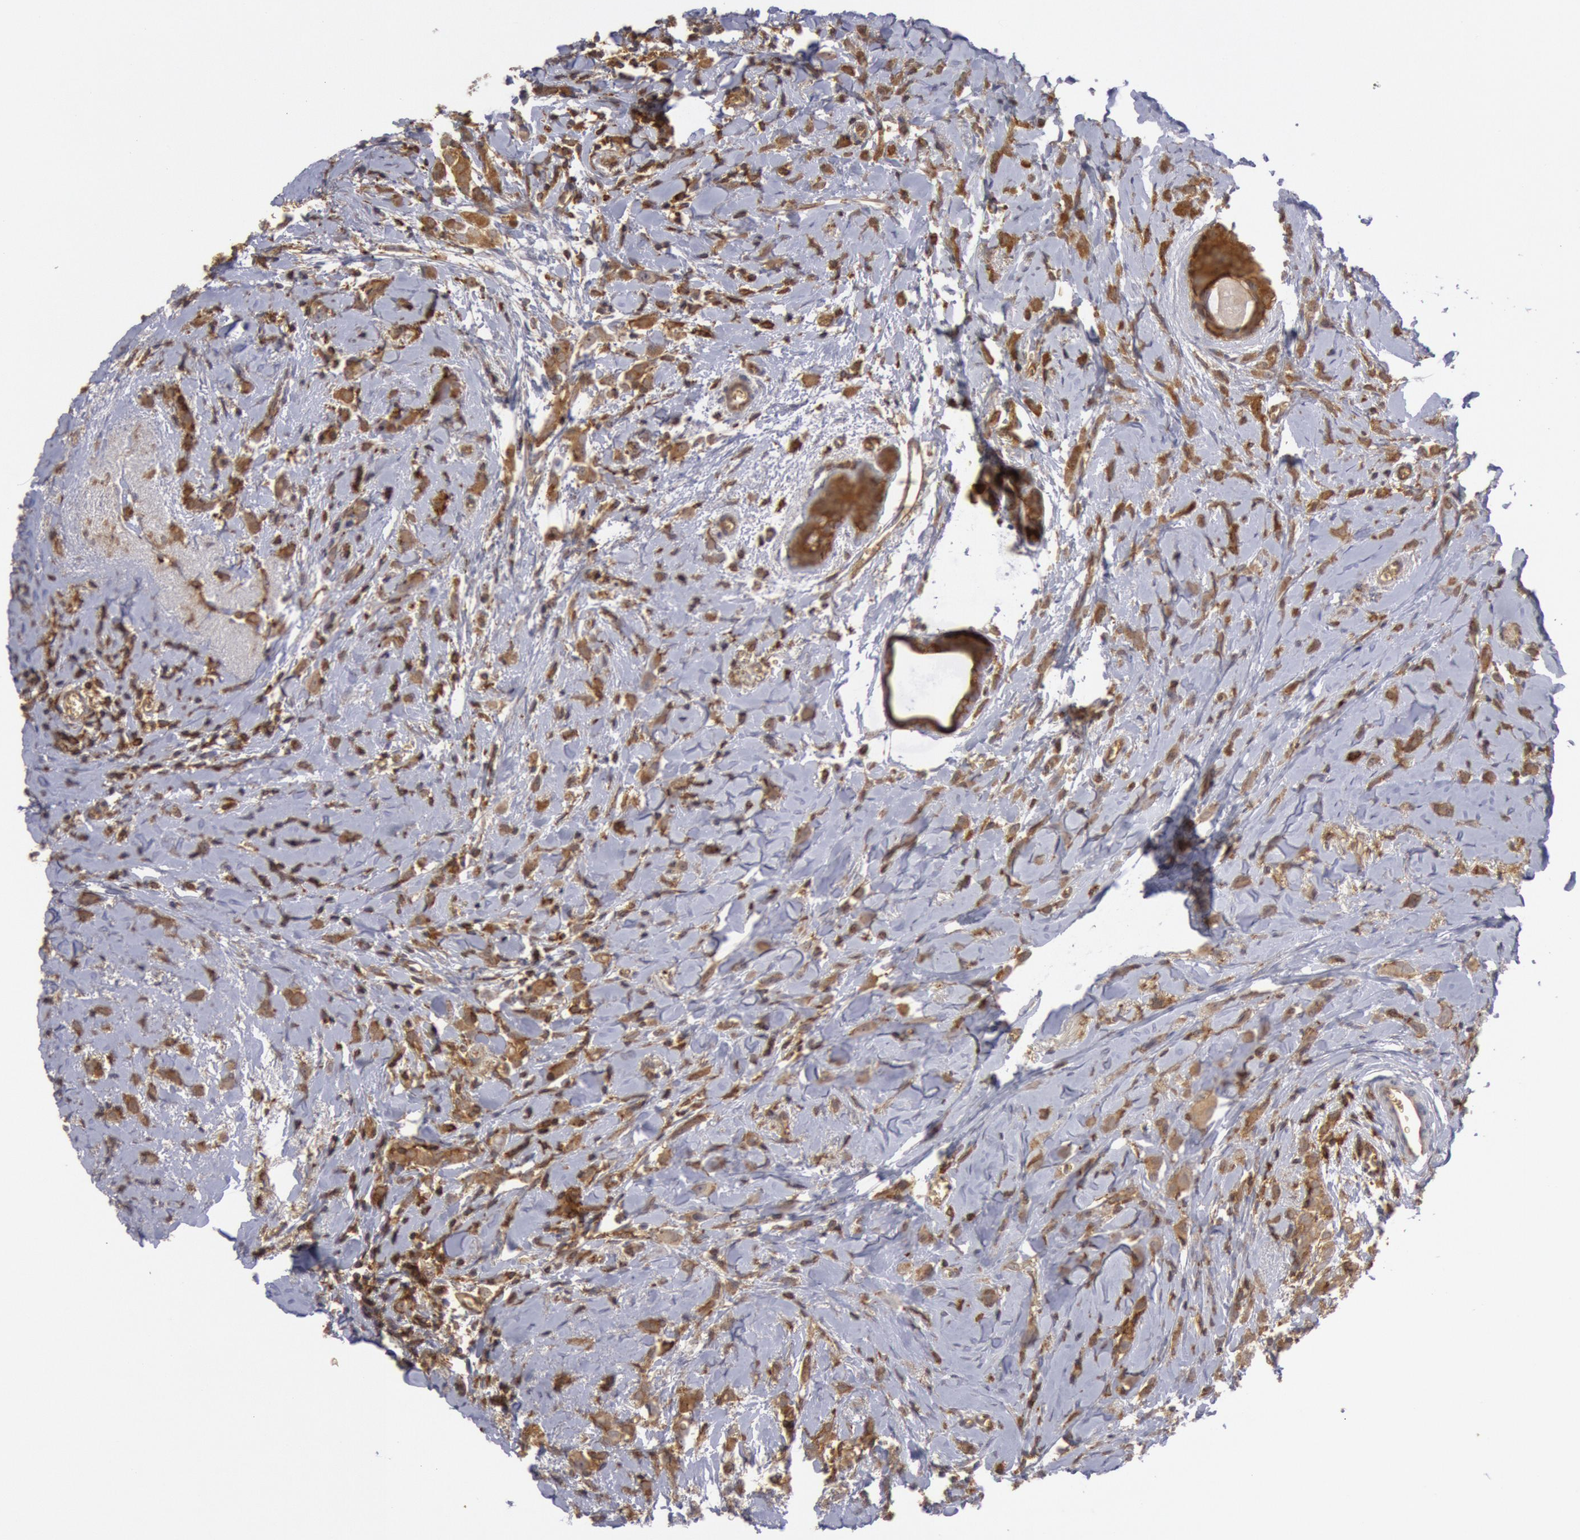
{"staining": {"intensity": "moderate", "quantity": "25%-75%", "location": "cytoplasmic/membranous"}, "tissue": "breast cancer", "cell_type": "Tumor cells", "image_type": "cancer", "snomed": [{"axis": "morphology", "description": "Lobular carcinoma"}, {"axis": "topography", "description": "Breast"}], "caption": "Immunohistochemistry histopathology image of neoplastic tissue: human lobular carcinoma (breast) stained using immunohistochemistry reveals medium levels of moderate protein expression localized specifically in the cytoplasmic/membranous of tumor cells, appearing as a cytoplasmic/membranous brown color.", "gene": "IKBKB", "patient": {"sex": "female", "age": 57}}